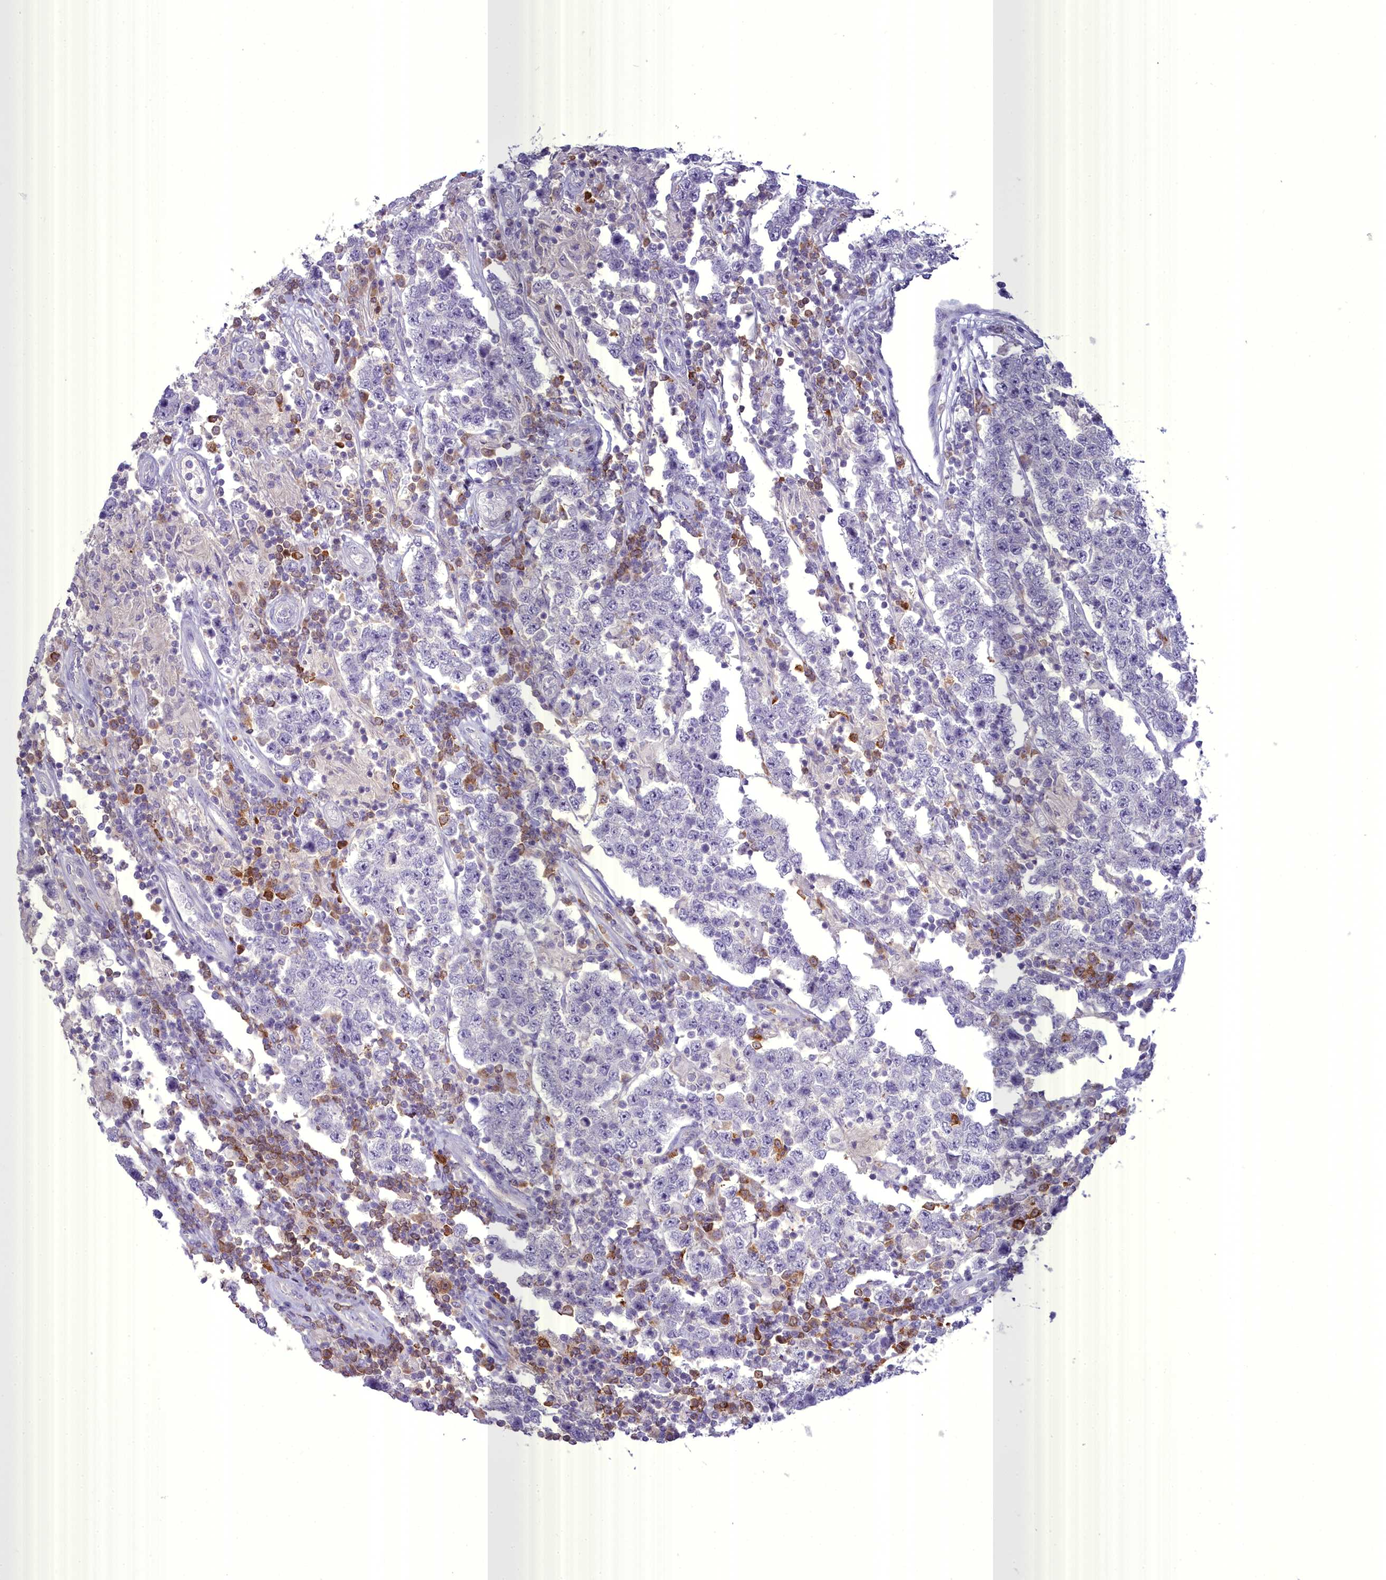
{"staining": {"intensity": "negative", "quantity": "none", "location": "none"}, "tissue": "testis cancer", "cell_type": "Tumor cells", "image_type": "cancer", "snomed": [{"axis": "morphology", "description": "Normal tissue, NOS"}, {"axis": "morphology", "description": "Urothelial carcinoma, High grade"}, {"axis": "morphology", "description": "Seminoma, NOS"}, {"axis": "morphology", "description": "Carcinoma, Embryonal, NOS"}, {"axis": "topography", "description": "Urinary bladder"}, {"axis": "topography", "description": "Testis"}], "caption": "An immunohistochemistry (IHC) image of testis cancer (embryonal carcinoma) is shown. There is no staining in tumor cells of testis cancer (embryonal carcinoma).", "gene": "BLNK", "patient": {"sex": "male", "age": 41}}